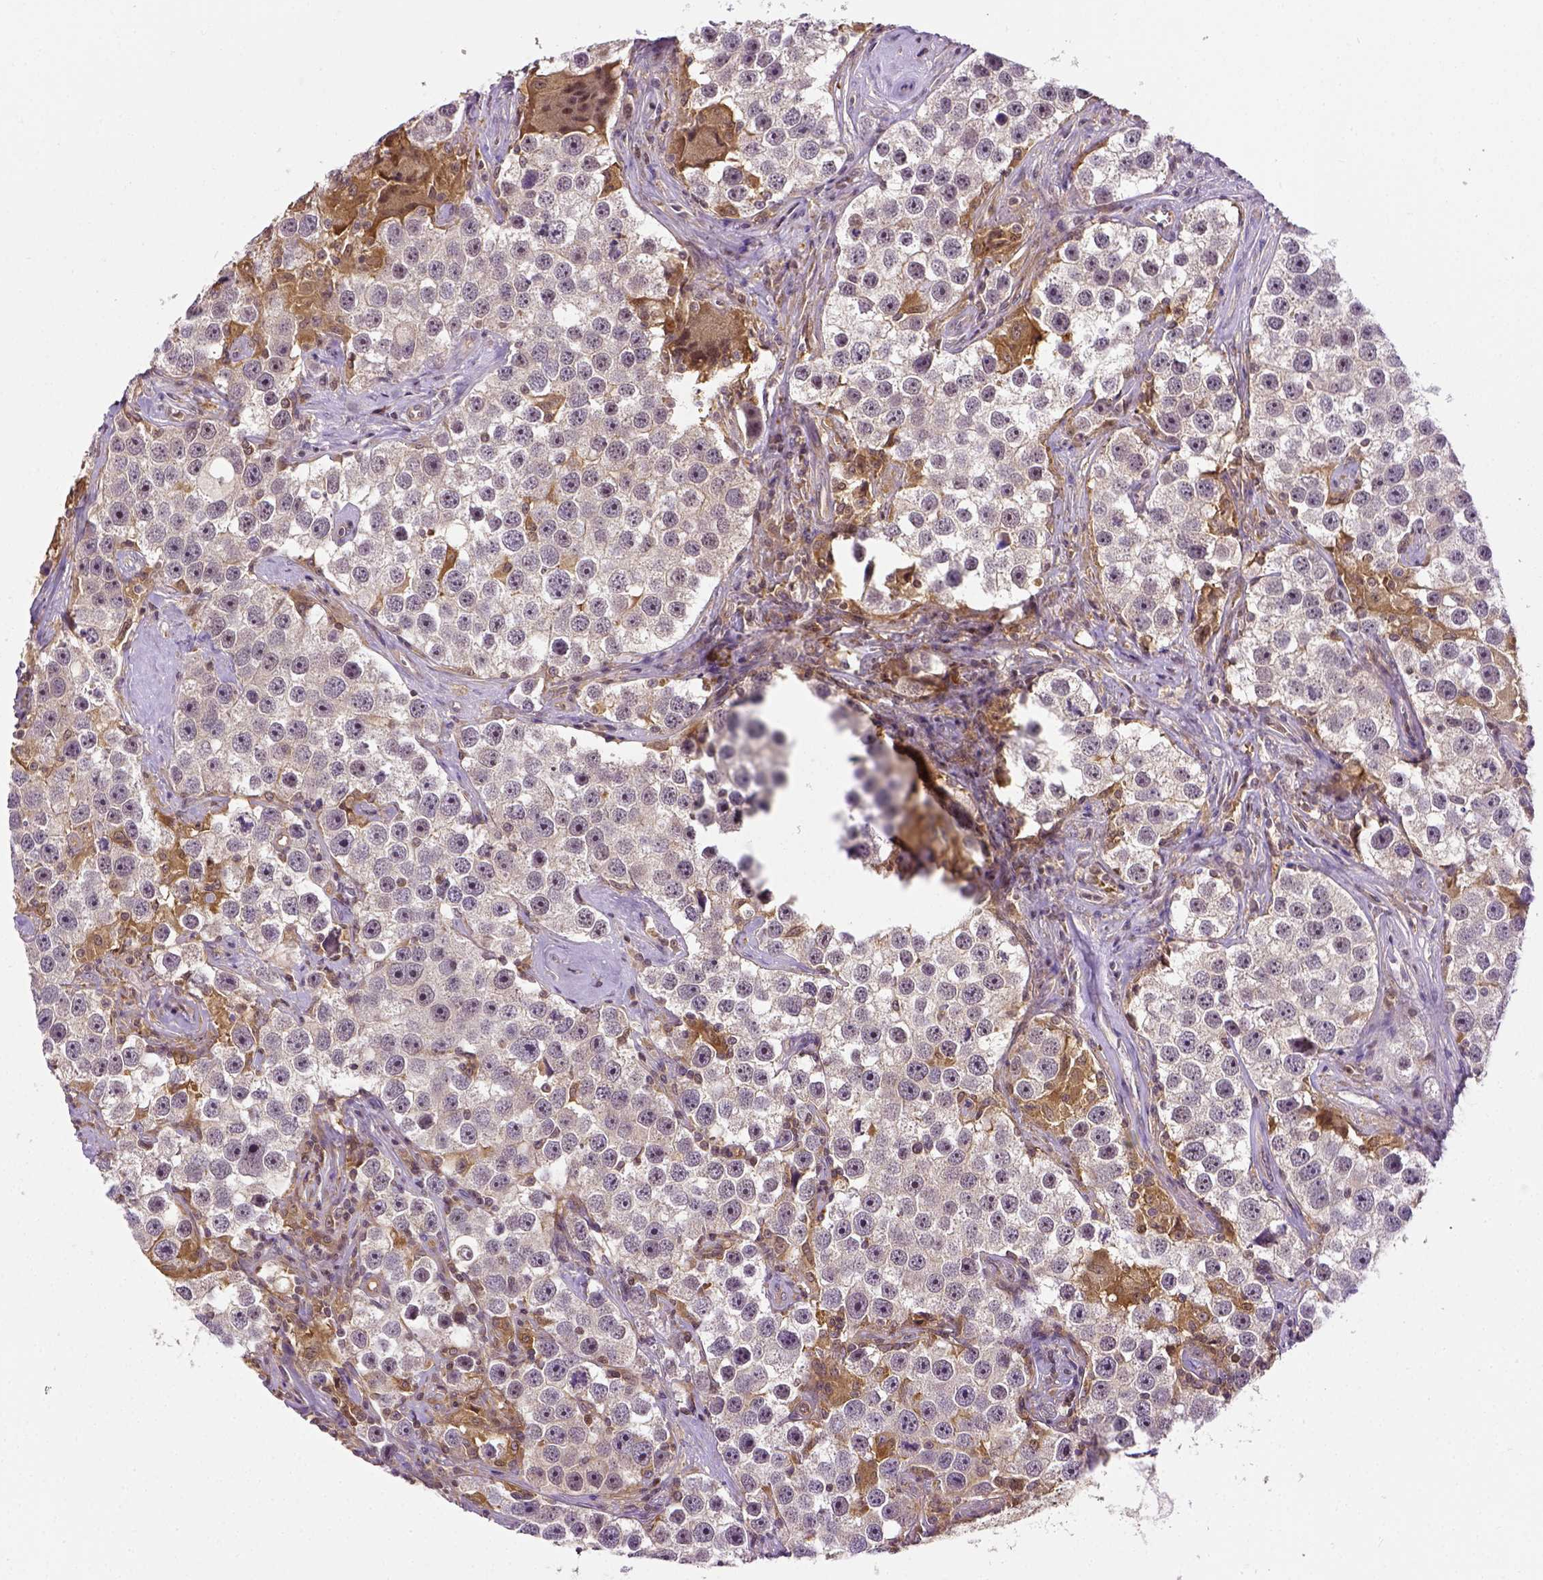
{"staining": {"intensity": "negative", "quantity": "none", "location": "none"}, "tissue": "testis cancer", "cell_type": "Tumor cells", "image_type": "cancer", "snomed": [{"axis": "morphology", "description": "Seminoma, NOS"}, {"axis": "topography", "description": "Testis"}], "caption": "IHC photomicrograph of testis cancer (seminoma) stained for a protein (brown), which demonstrates no expression in tumor cells. (DAB immunohistochemistry with hematoxylin counter stain).", "gene": "MATK", "patient": {"sex": "male", "age": 49}}